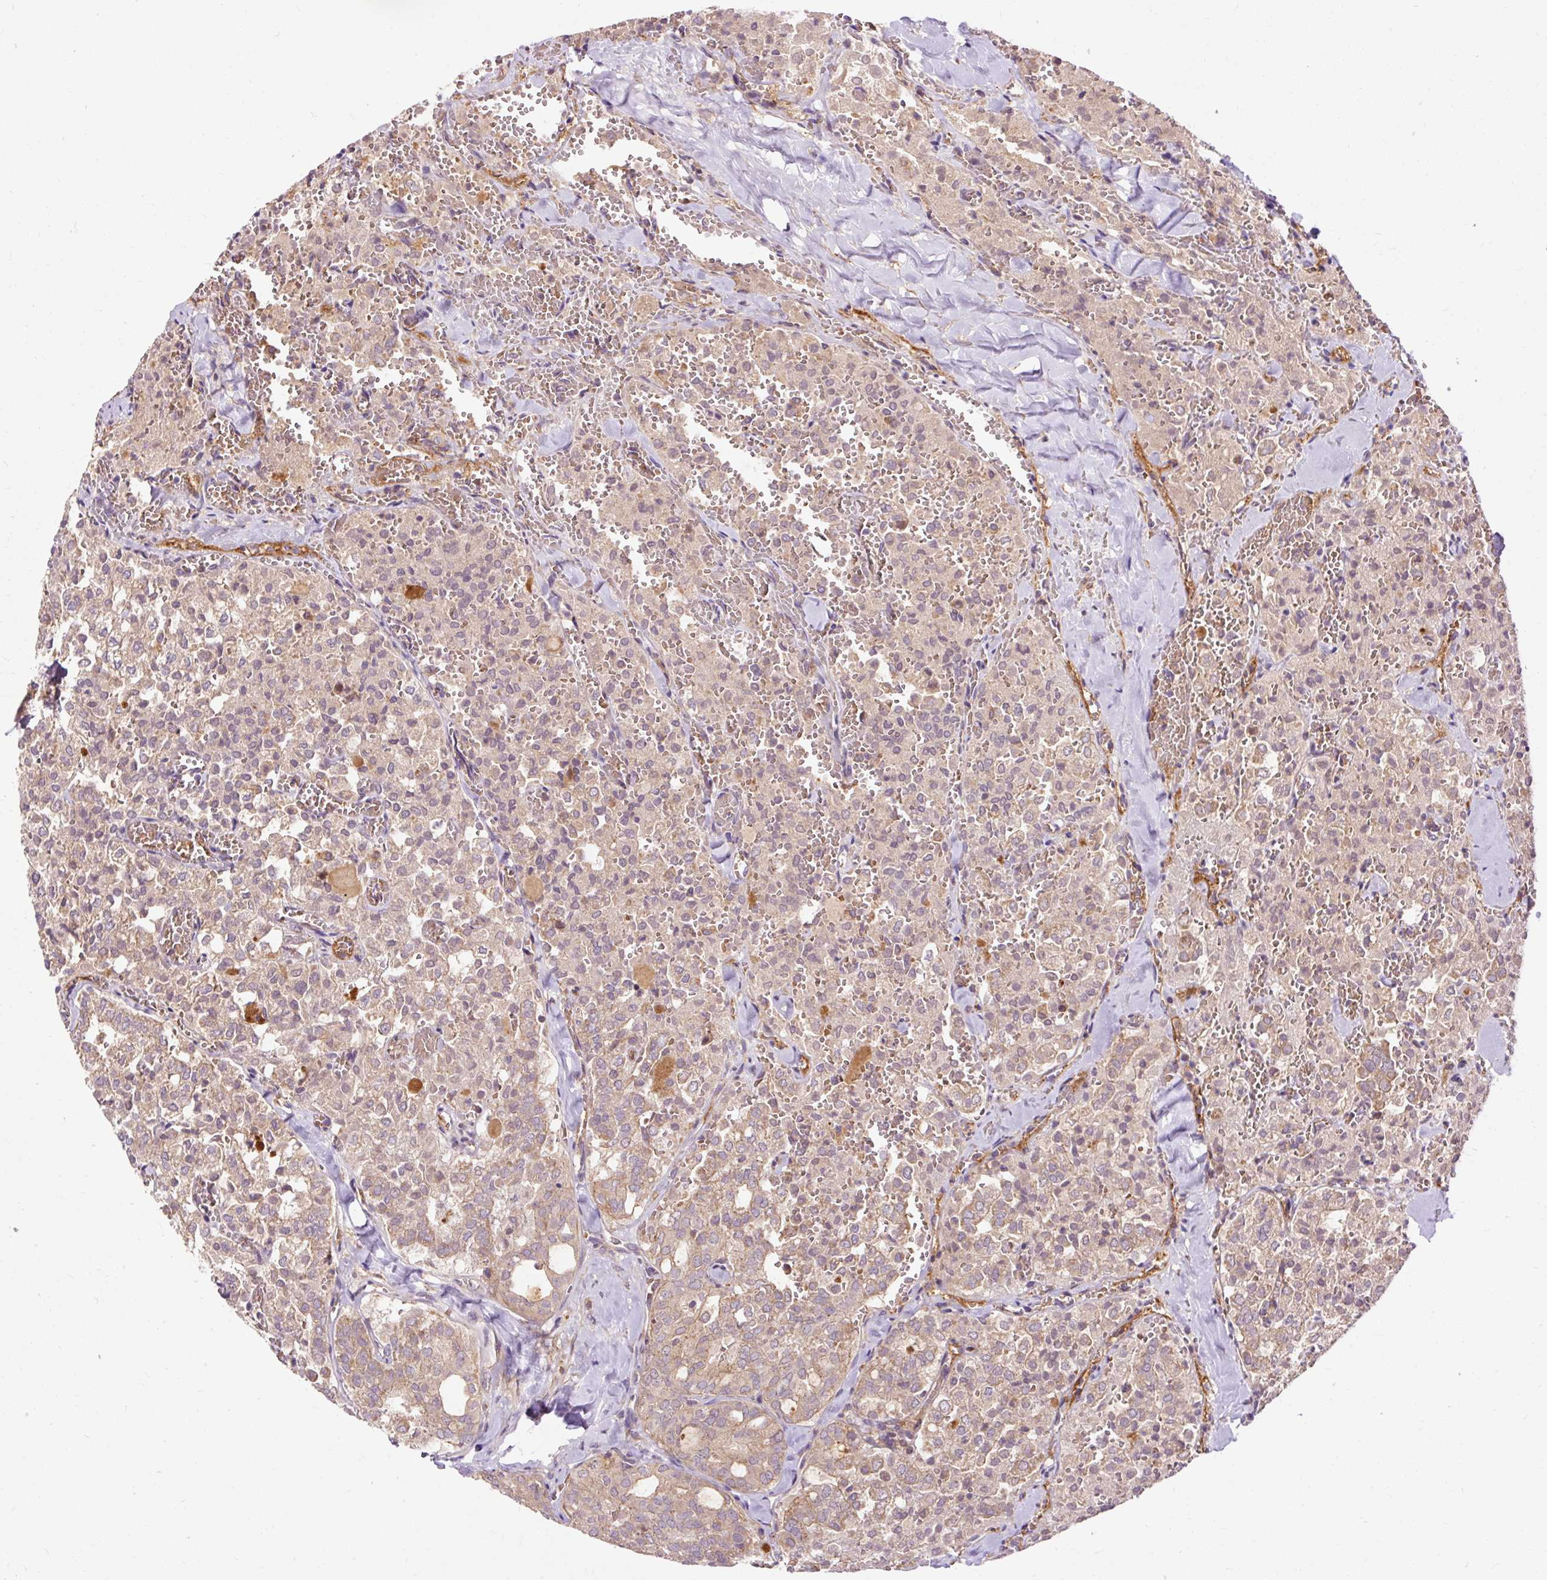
{"staining": {"intensity": "weak", "quantity": "<25%", "location": "cytoplasmic/membranous"}, "tissue": "thyroid cancer", "cell_type": "Tumor cells", "image_type": "cancer", "snomed": [{"axis": "morphology", "description": "Follicular adenoma carcinoma, NOS"}, {"axis": "topography", "description": "Thyroid gland"}], "caption": "Tumor cells are negative for brown protein staining in thyroid cancer (follicular adenoma carcinoma).", "gene": "RIPOR3", "patient": {"sex": "male", "age": 75}}